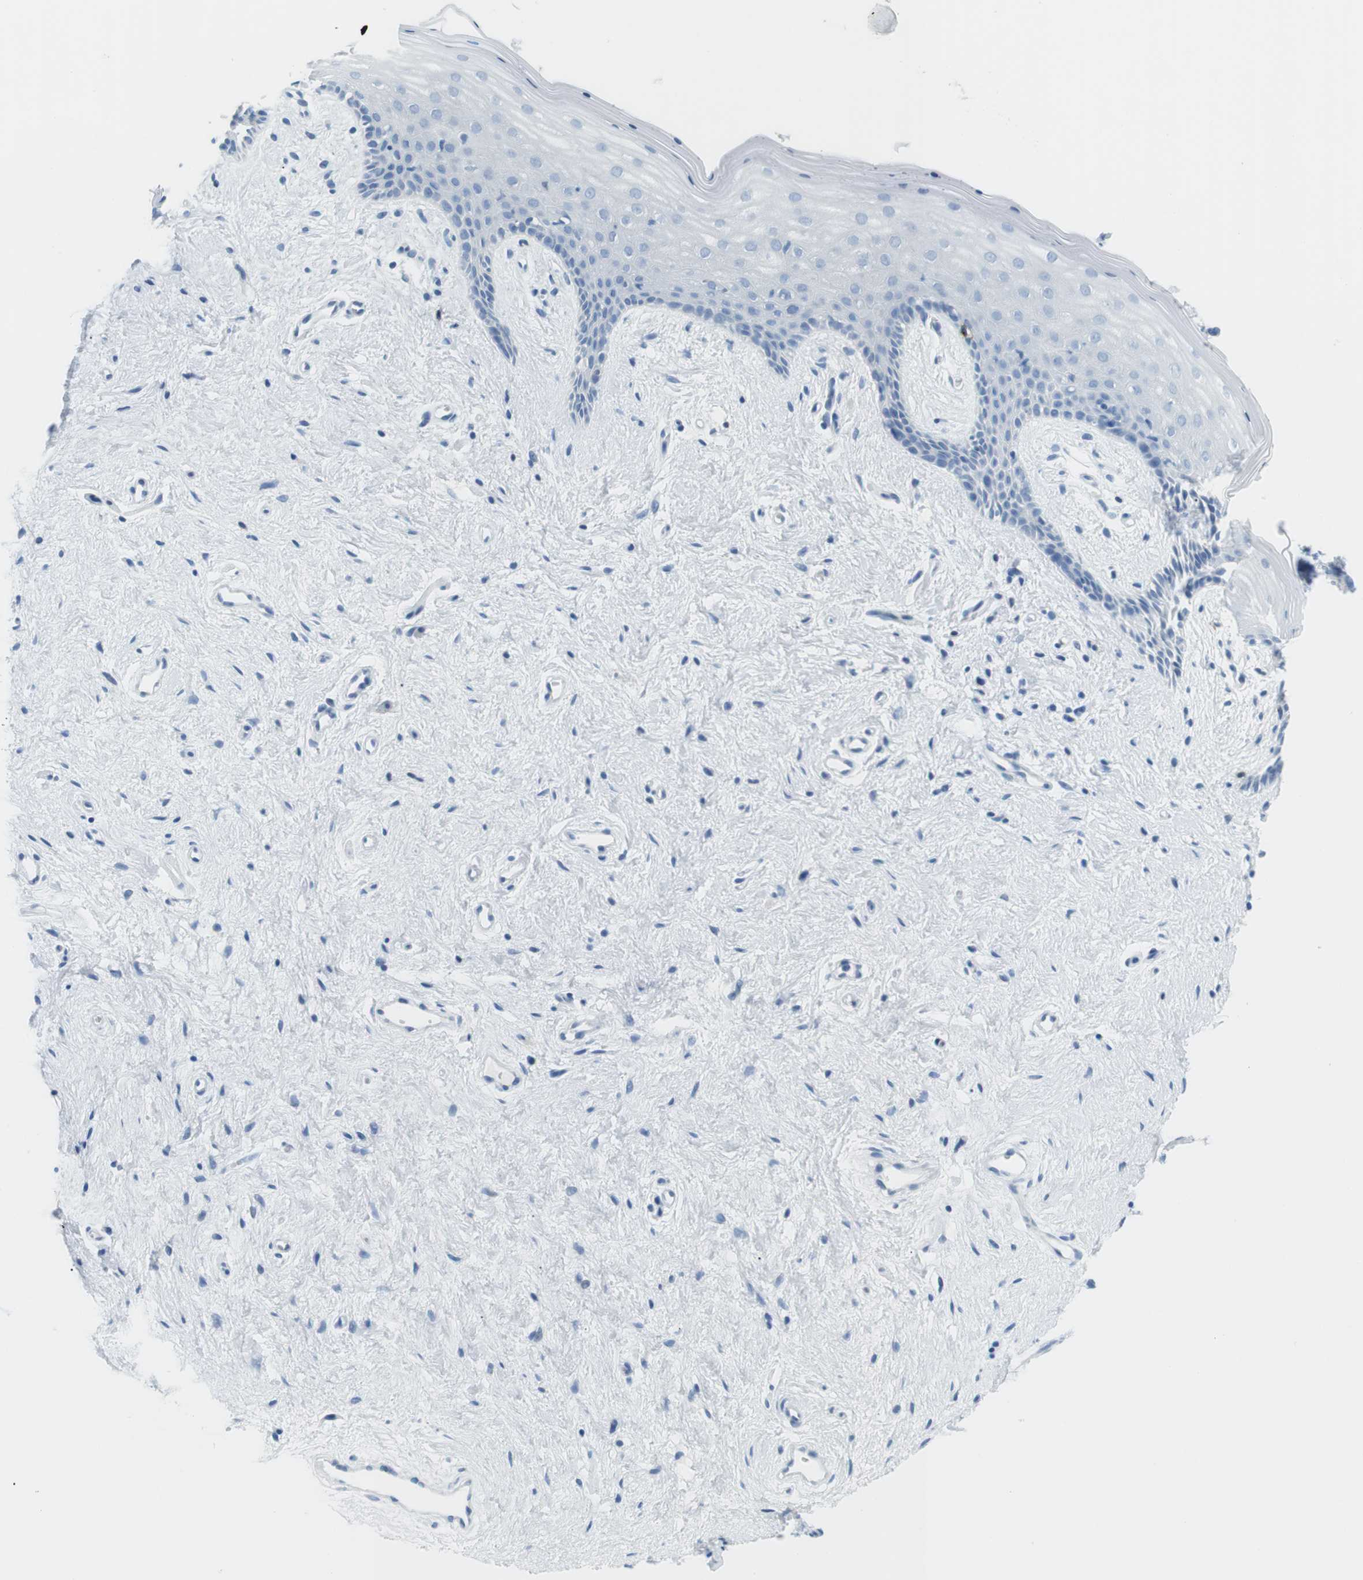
{"staining": {"intensity": "negative", "quantity": "none", "location": "none"}, "tissue": "vagina", "cell_type": "Squamous epithelial cells", "image_type": "normal", "snomed": [{"axis": "morphology", "description": "Normal tissue, NOS"}, {"axis": "topography", "description": "Vagina"}], "caption": "The micrograph reveals no staining of squamous epithelial cells in benign vagina. Nuclei are stained in blue.", "gene": "TNFRSF4", "patient": {"sex": "female", "age": 44}}